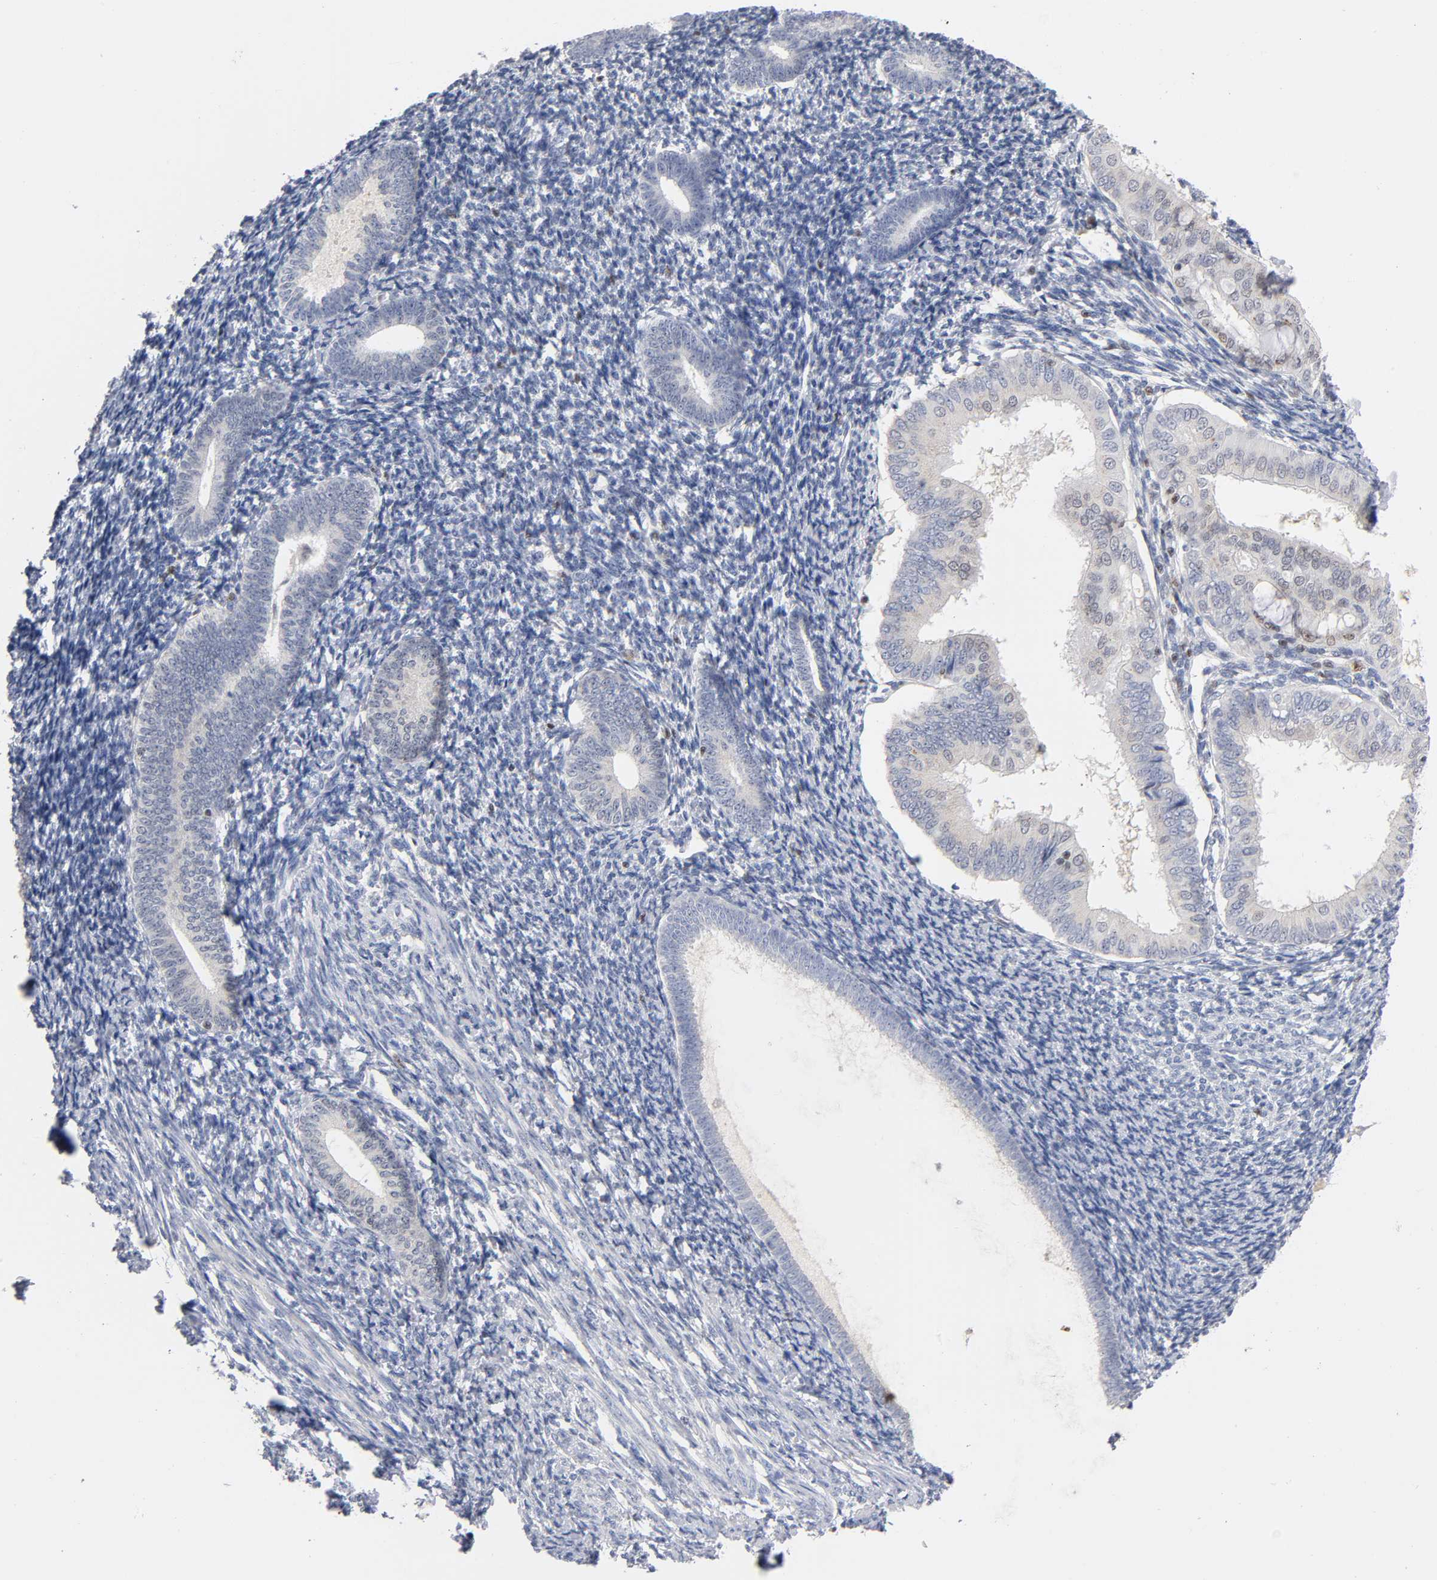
{"staining": {"intensity": "moderate", "quantity": "<25%", "location": "cytoplasmic/membranous"}, "tissue": "endometrium", "cell_type": "Cells in endometrial stroma", "image_type": "normal", "snomed": [{"axis": "morphology", "description": "Normal tissue, NOS"}, {"axis": "topography", "description": "Endometrium"}], "caption": "A brown stain highlights moderate cytoplasmic/membranous staining of a protein in cells in endometrial stroma of benign human endometrium. (DAB (3,3'-diaminobenzidine) = brown stain, brightfield microscopy at high magnification).", "gene": "RUNX1", "patient": {"sex": "female", "age": 57}}